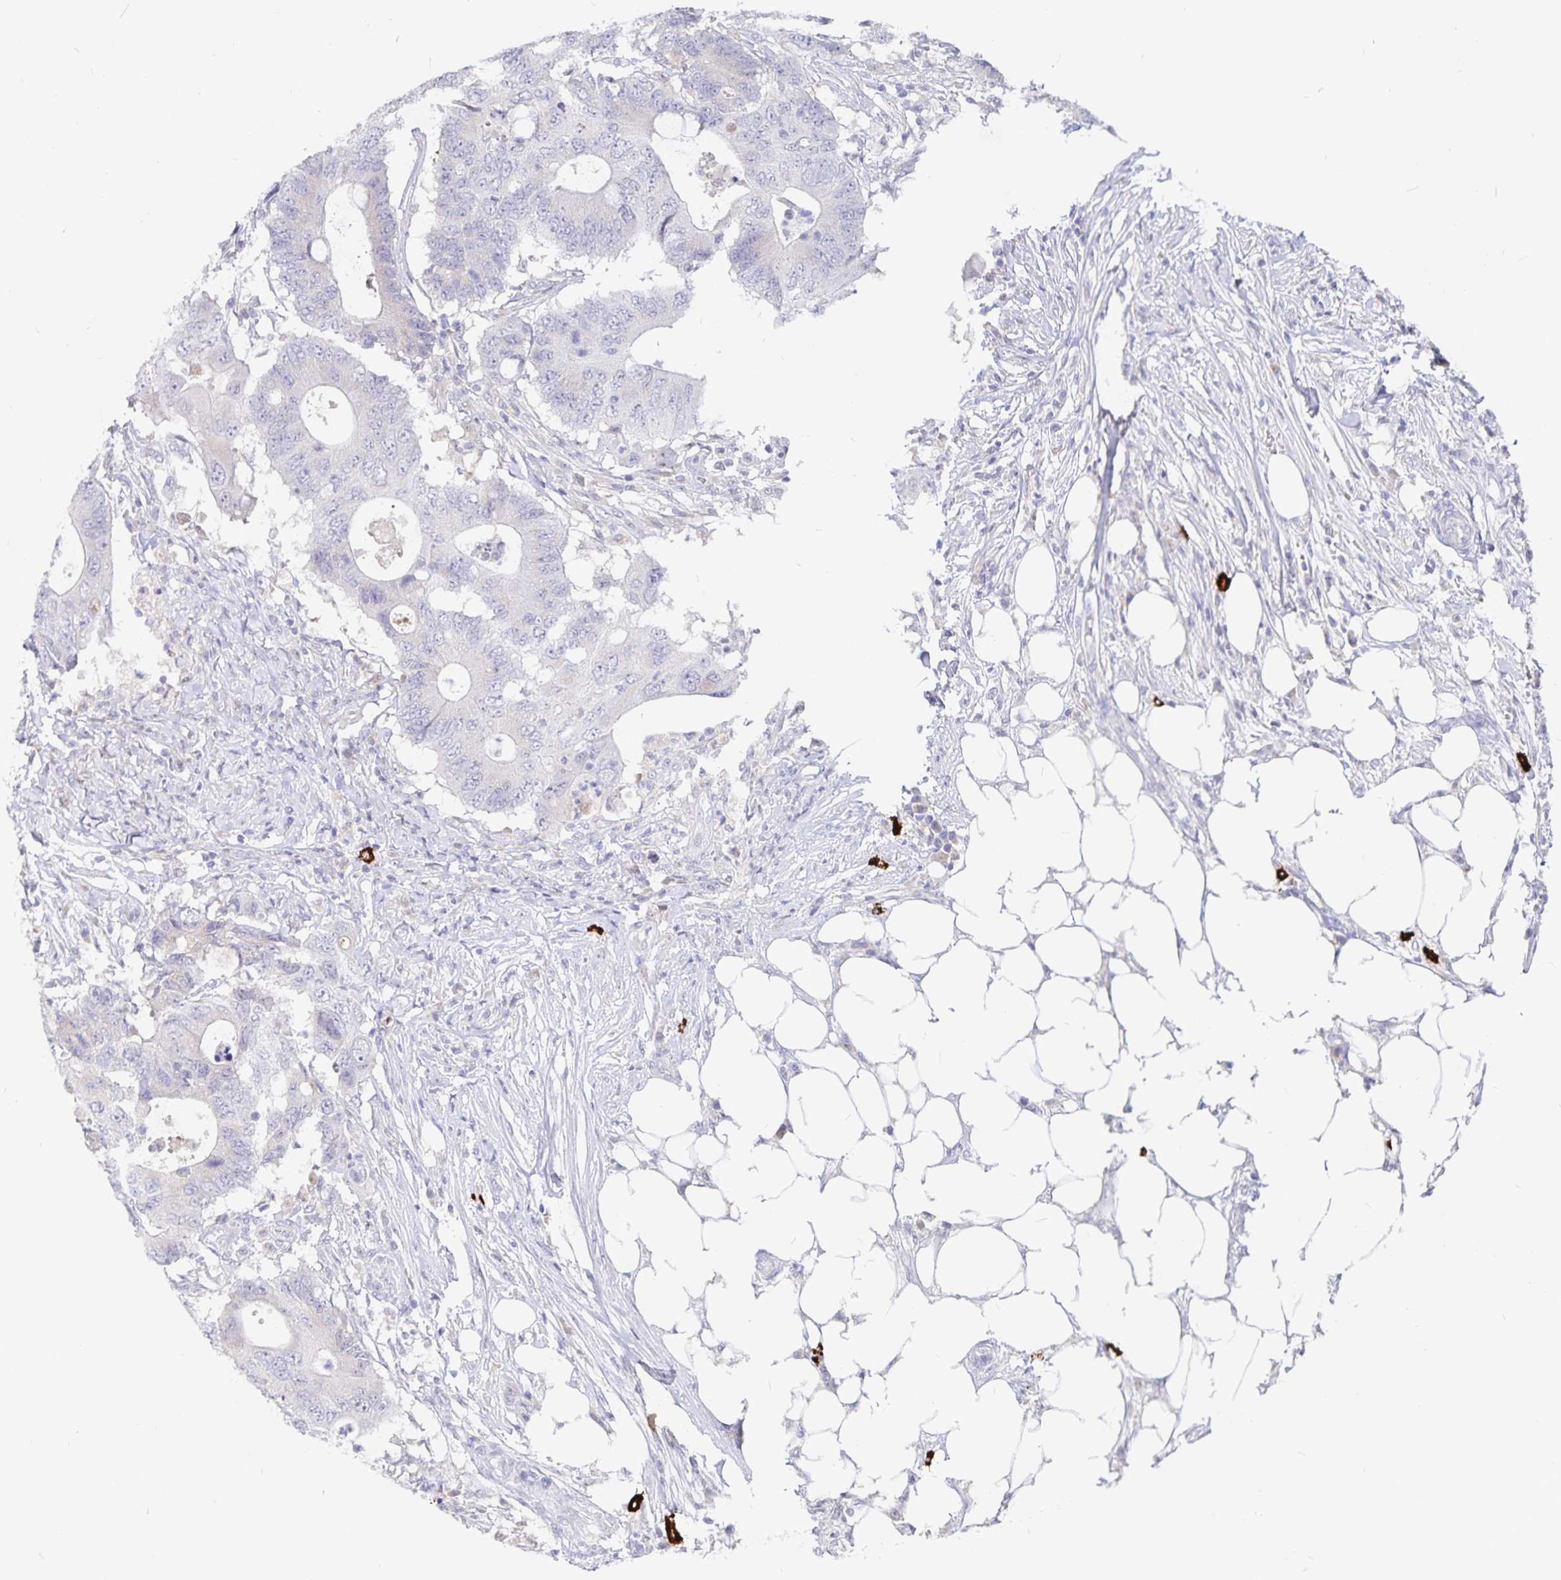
{"staining": {"intensity": "negative", "quantity": "none", "location": "none"}, "tissue": "colorectal cancer", "cell_type": "Tumor cells", "image_type": "cancer", "snomed": [{"axis": "morphology", "description": "Adenocarcinoma, NOS"}, {"axis": "topography", "description": "Colon"}], "caption": "DAB immunohistochemical staining of colorectal cancer exhibits no significant staining in tumor cells.", "gene": "PKHD1", "patient": {"sex": "male", "age": 71}}